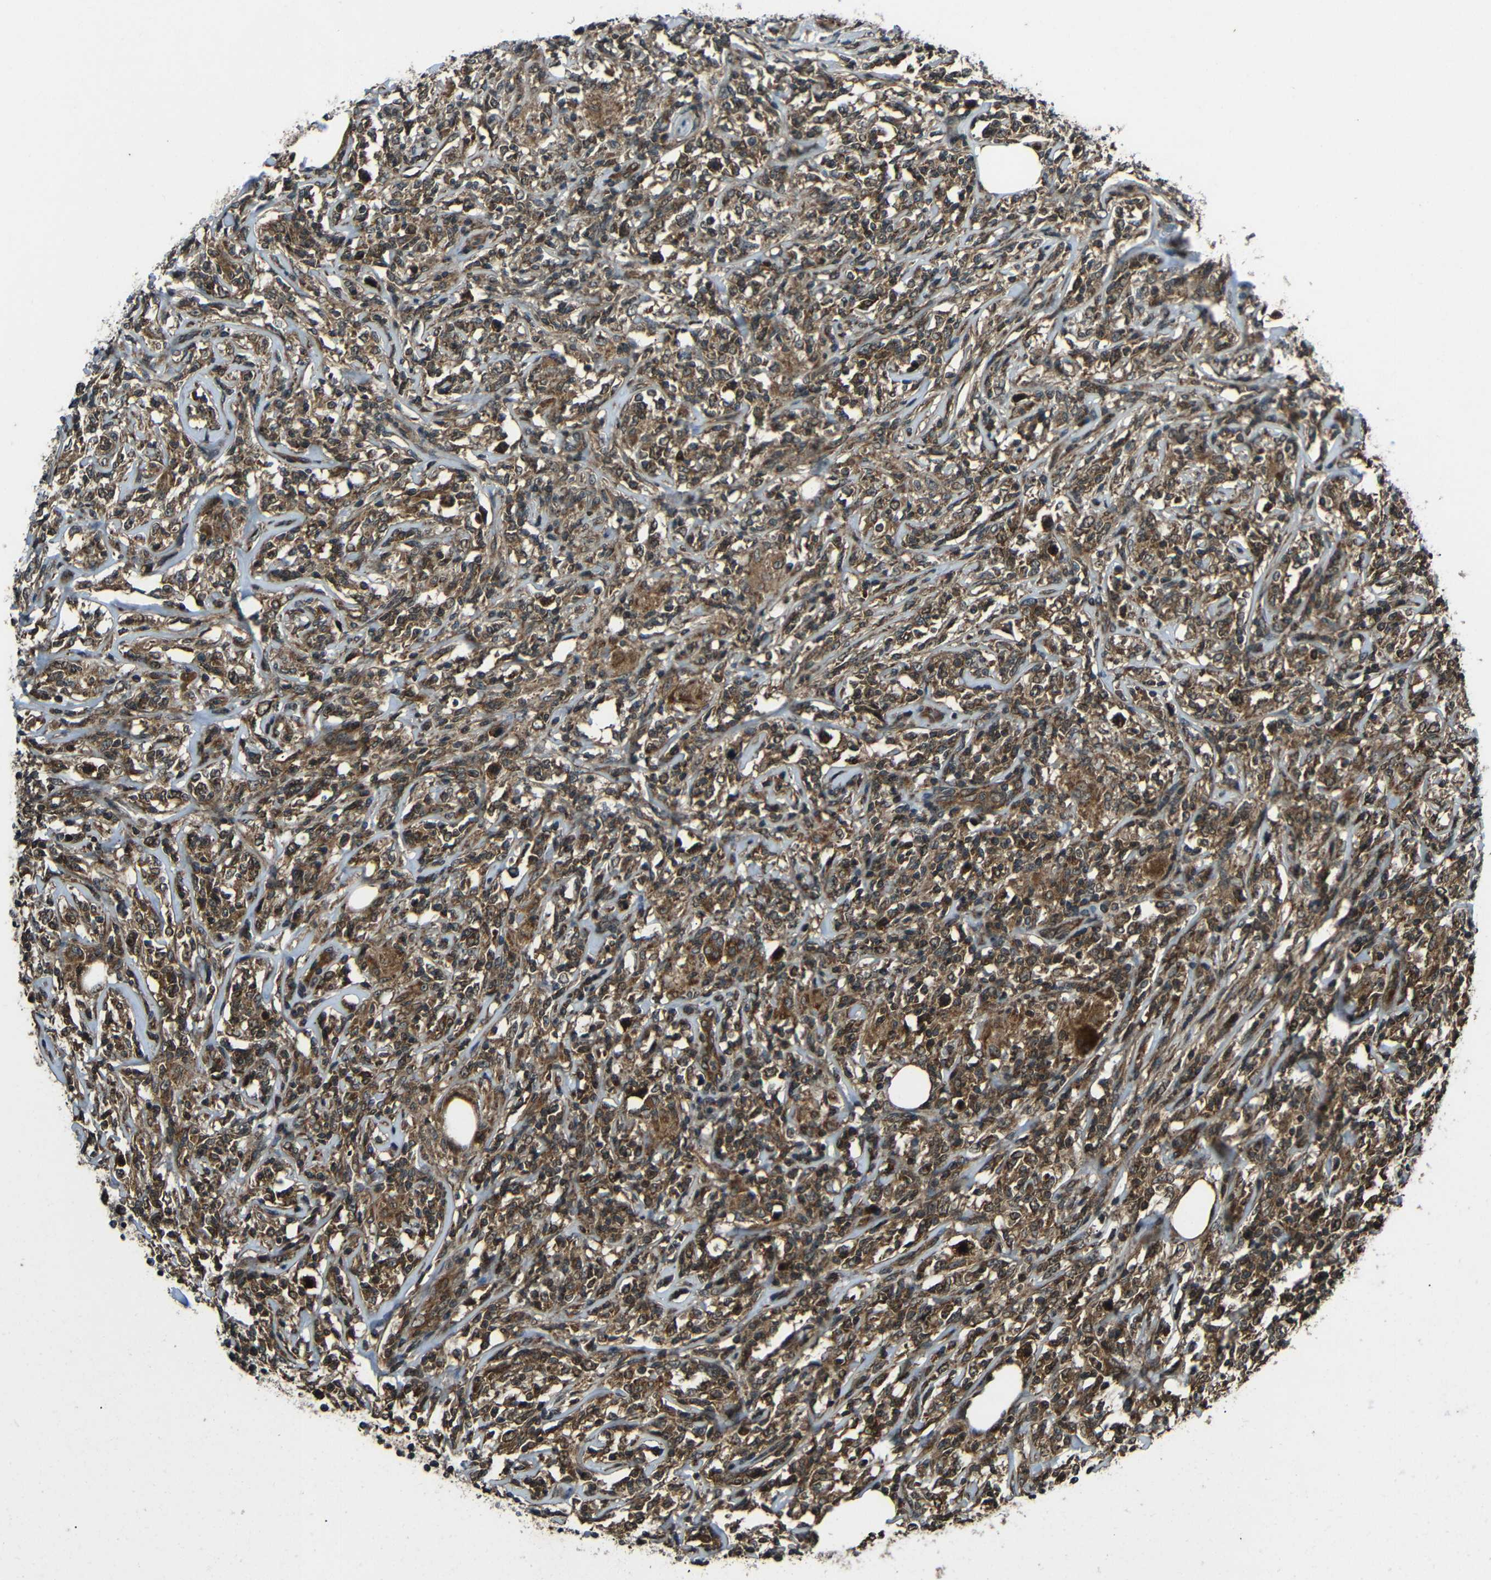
{"staining": {"intensity": "moderate", "quantity": ">75%", "location": "cytoplasmic/membranous,nuclear"}, "tissue": "lymphoma", "cell_type": "Tumor cells", "image_type": "cancer", "snomed": [{"axis": "morphology", "description": "Malignant lymphoma, non-Hodgkin's type, High grade"}, {"axis": "topography", "description": "Lymph node"}], "caption": "Immunohistochemical staining of lymphoma reveals medium levels of moderate cytoplasmic/membranous and nuclear expression in about >75% of tumor cells. Nuclei are stained in blue.", "gene": "PLK2", "patient": {"sex": "female", "age": 84}}